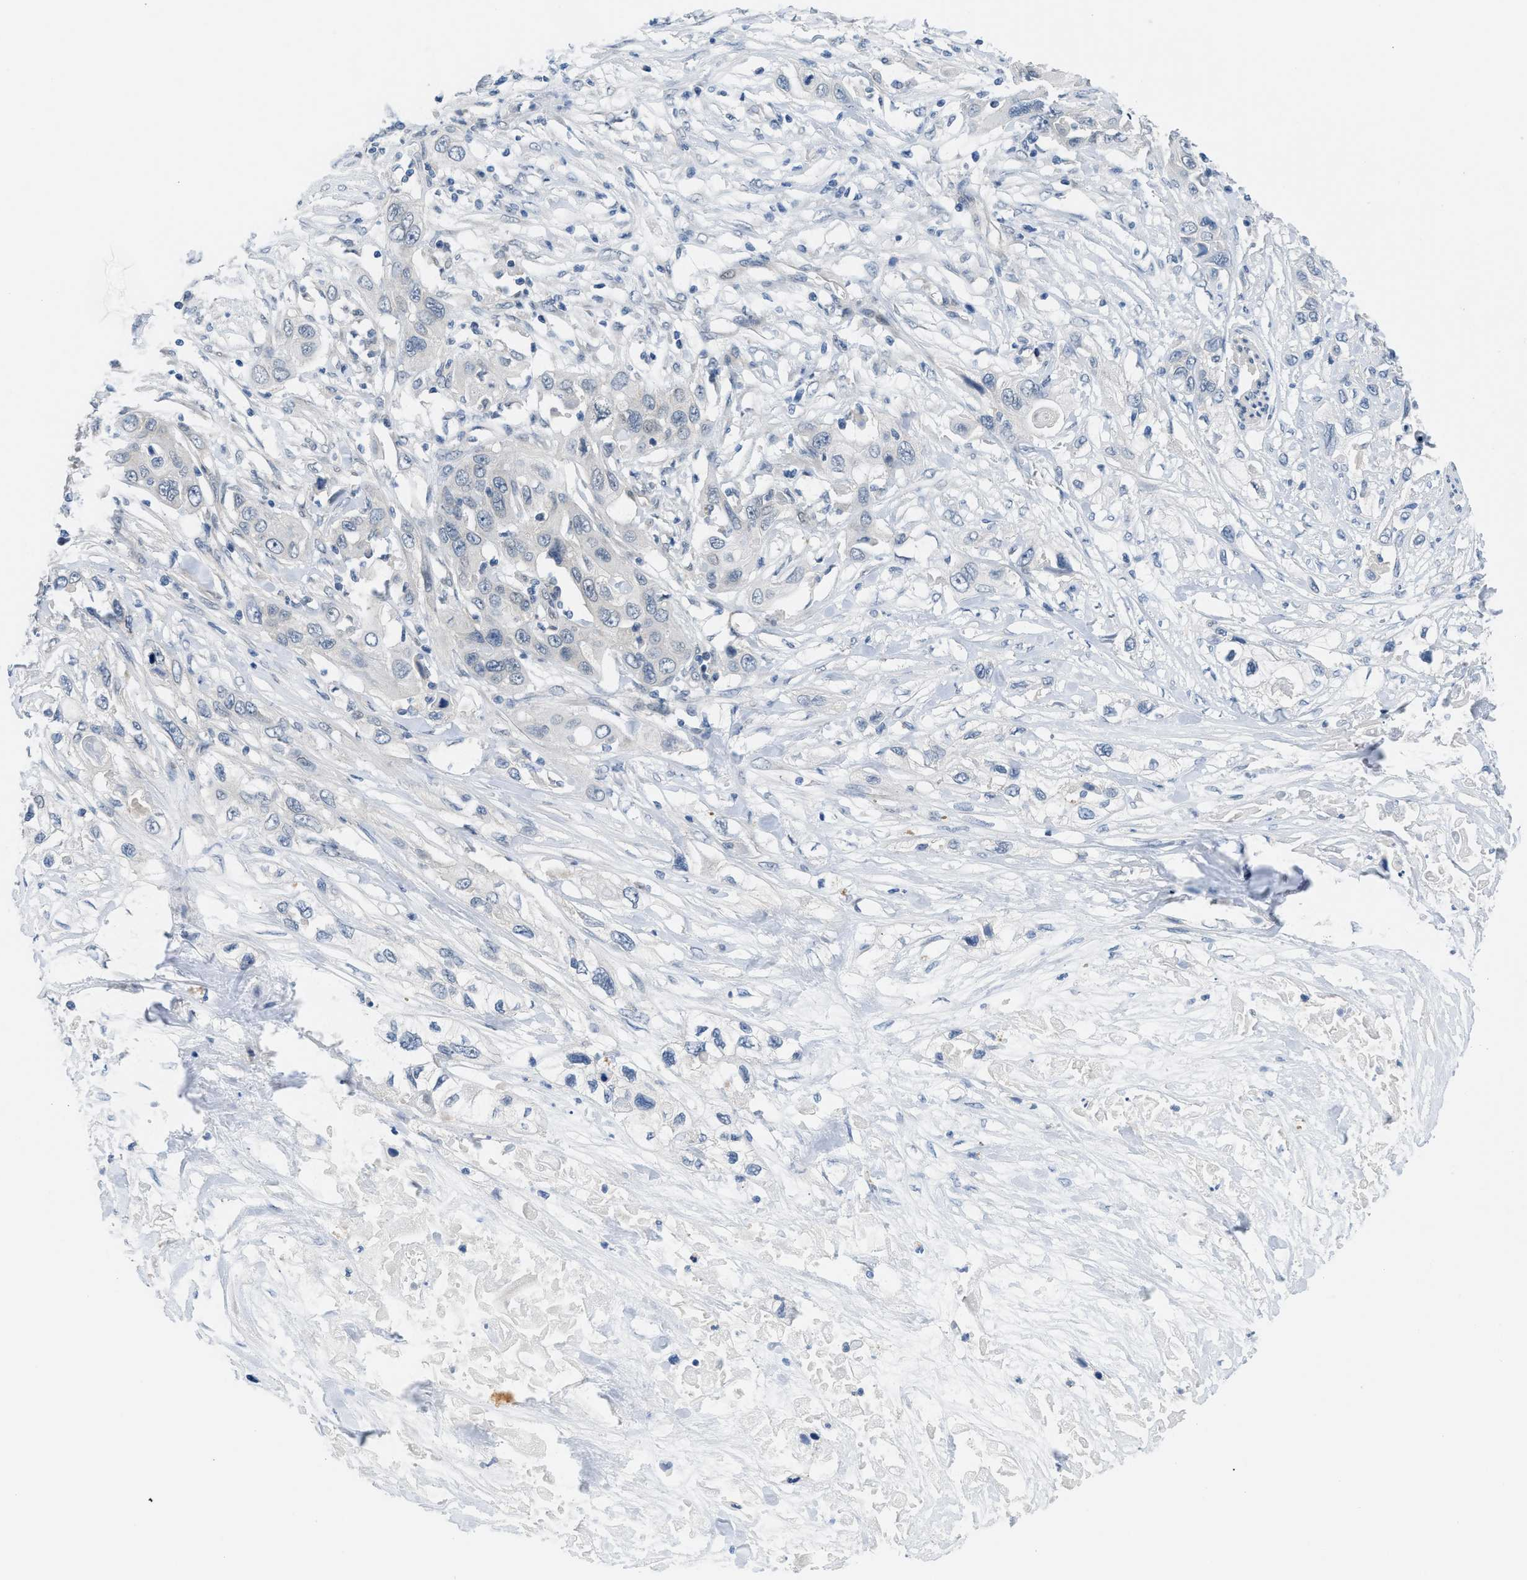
{"staining": {"intensity": "negative", "quantity": "none", "location": "none"}, "tissue": "pancreatic cancer", "cell_type": "Tumor cells", "image_type": "cancer", "snomed": [{"axis": "morphology", "description": "Adenocarcinoma, NOS"}, {"axis": "topography", "description": "Pancreas"}], "caption": "Protein analysis of pancreatic cancer shows no significant expression in tumor cells. Nuclei are stained in blue.", "gene": "TNFAIP1", "patient": {"sex": "female", "age": 70}}